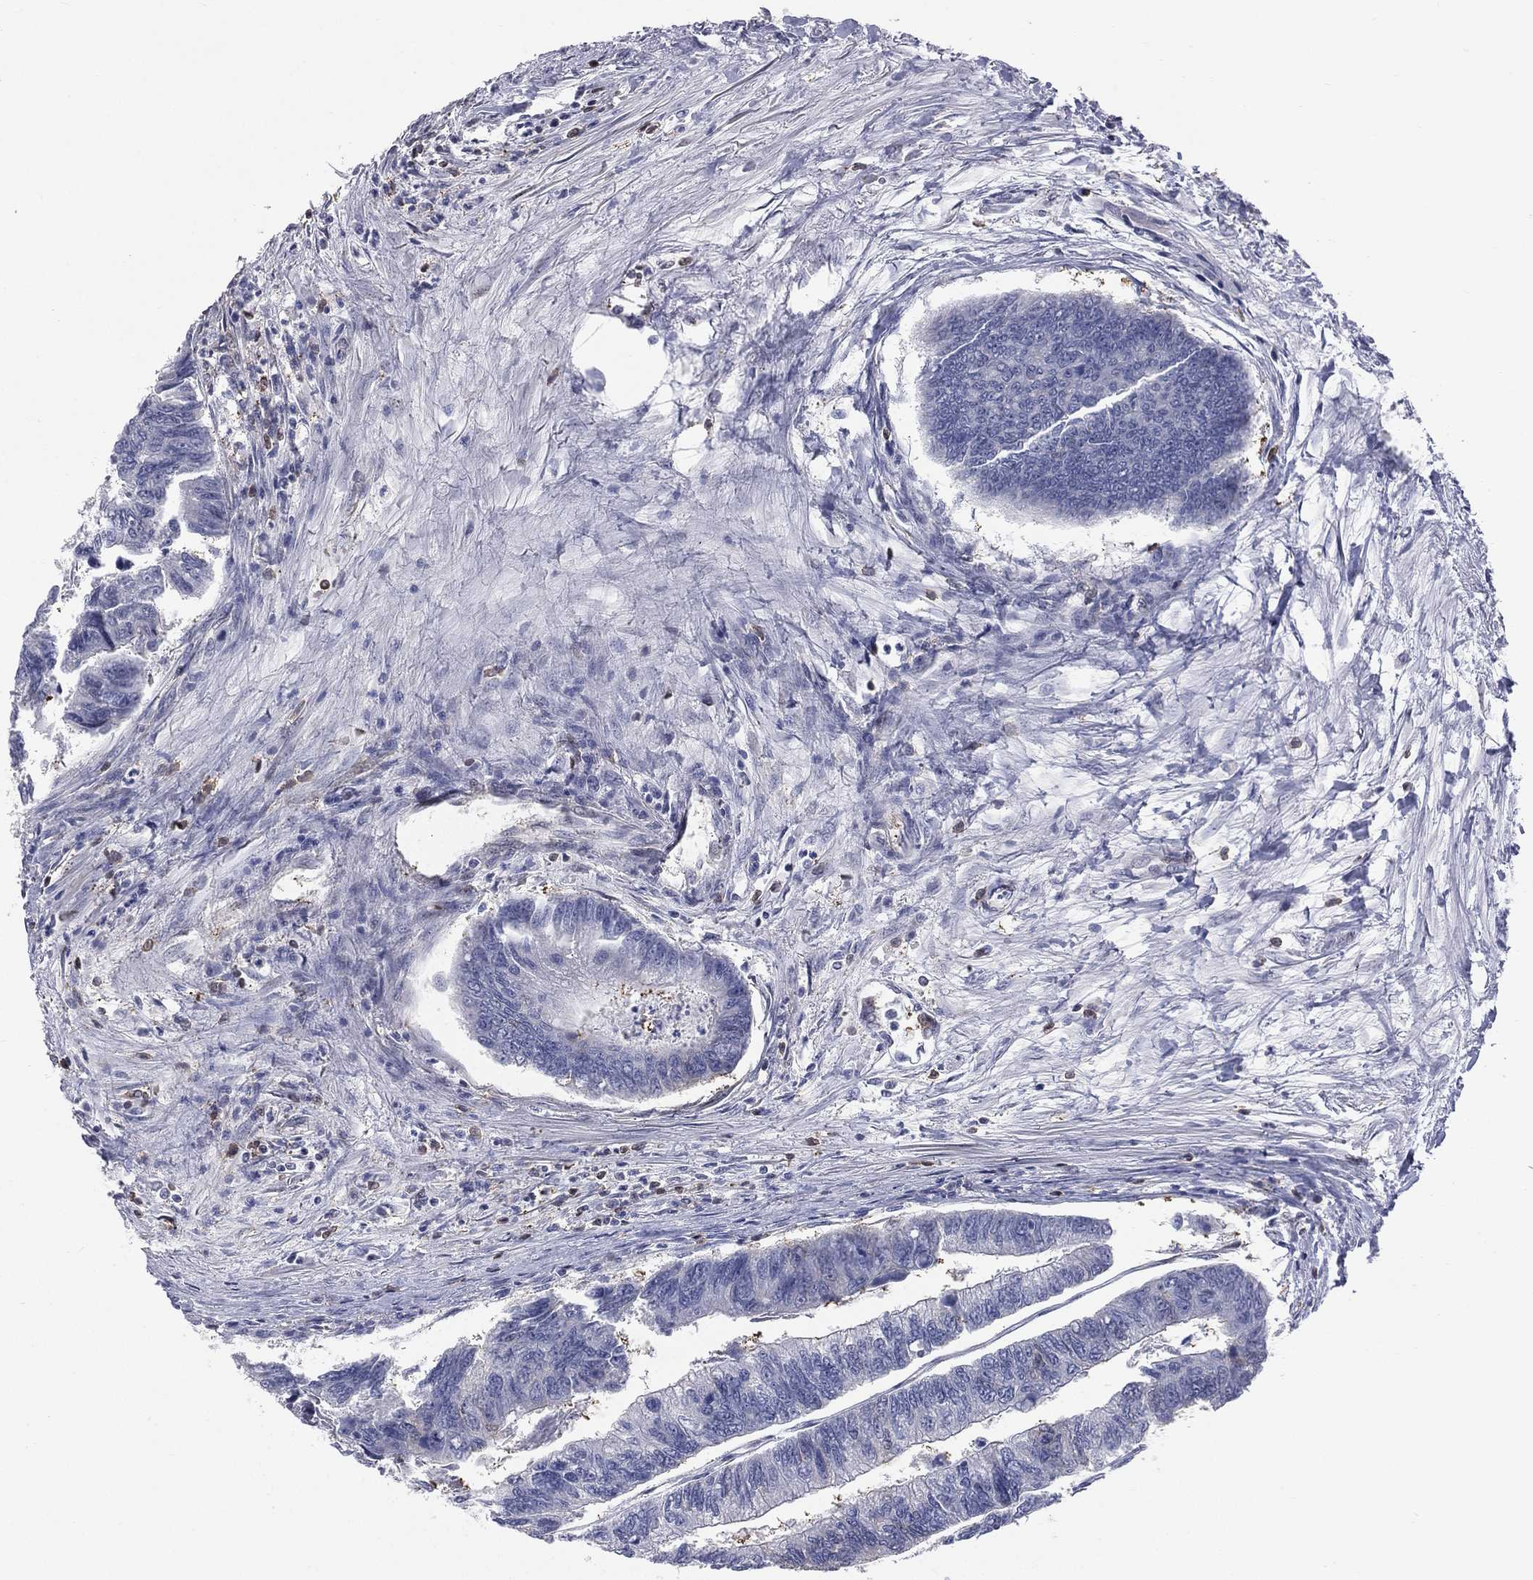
{"staining": {"intensity": "negative", "quantity": "none", "location": "none"}, "tissue": "colorectal cancer", "cell_type": "Tumor cells", "image_type": "cancer", "snomed": [{"axis": "morphology", "description": "Adenocarcinoma, NOS"}, {"axis": "topography", "description": "Colon"}], "caption": "Colorectal cancer was stained to show a protein in brown. There is no significant positivity in tumor cells.", "gene": "DMKN", "patient": {"sex": "female", "age": 65}}